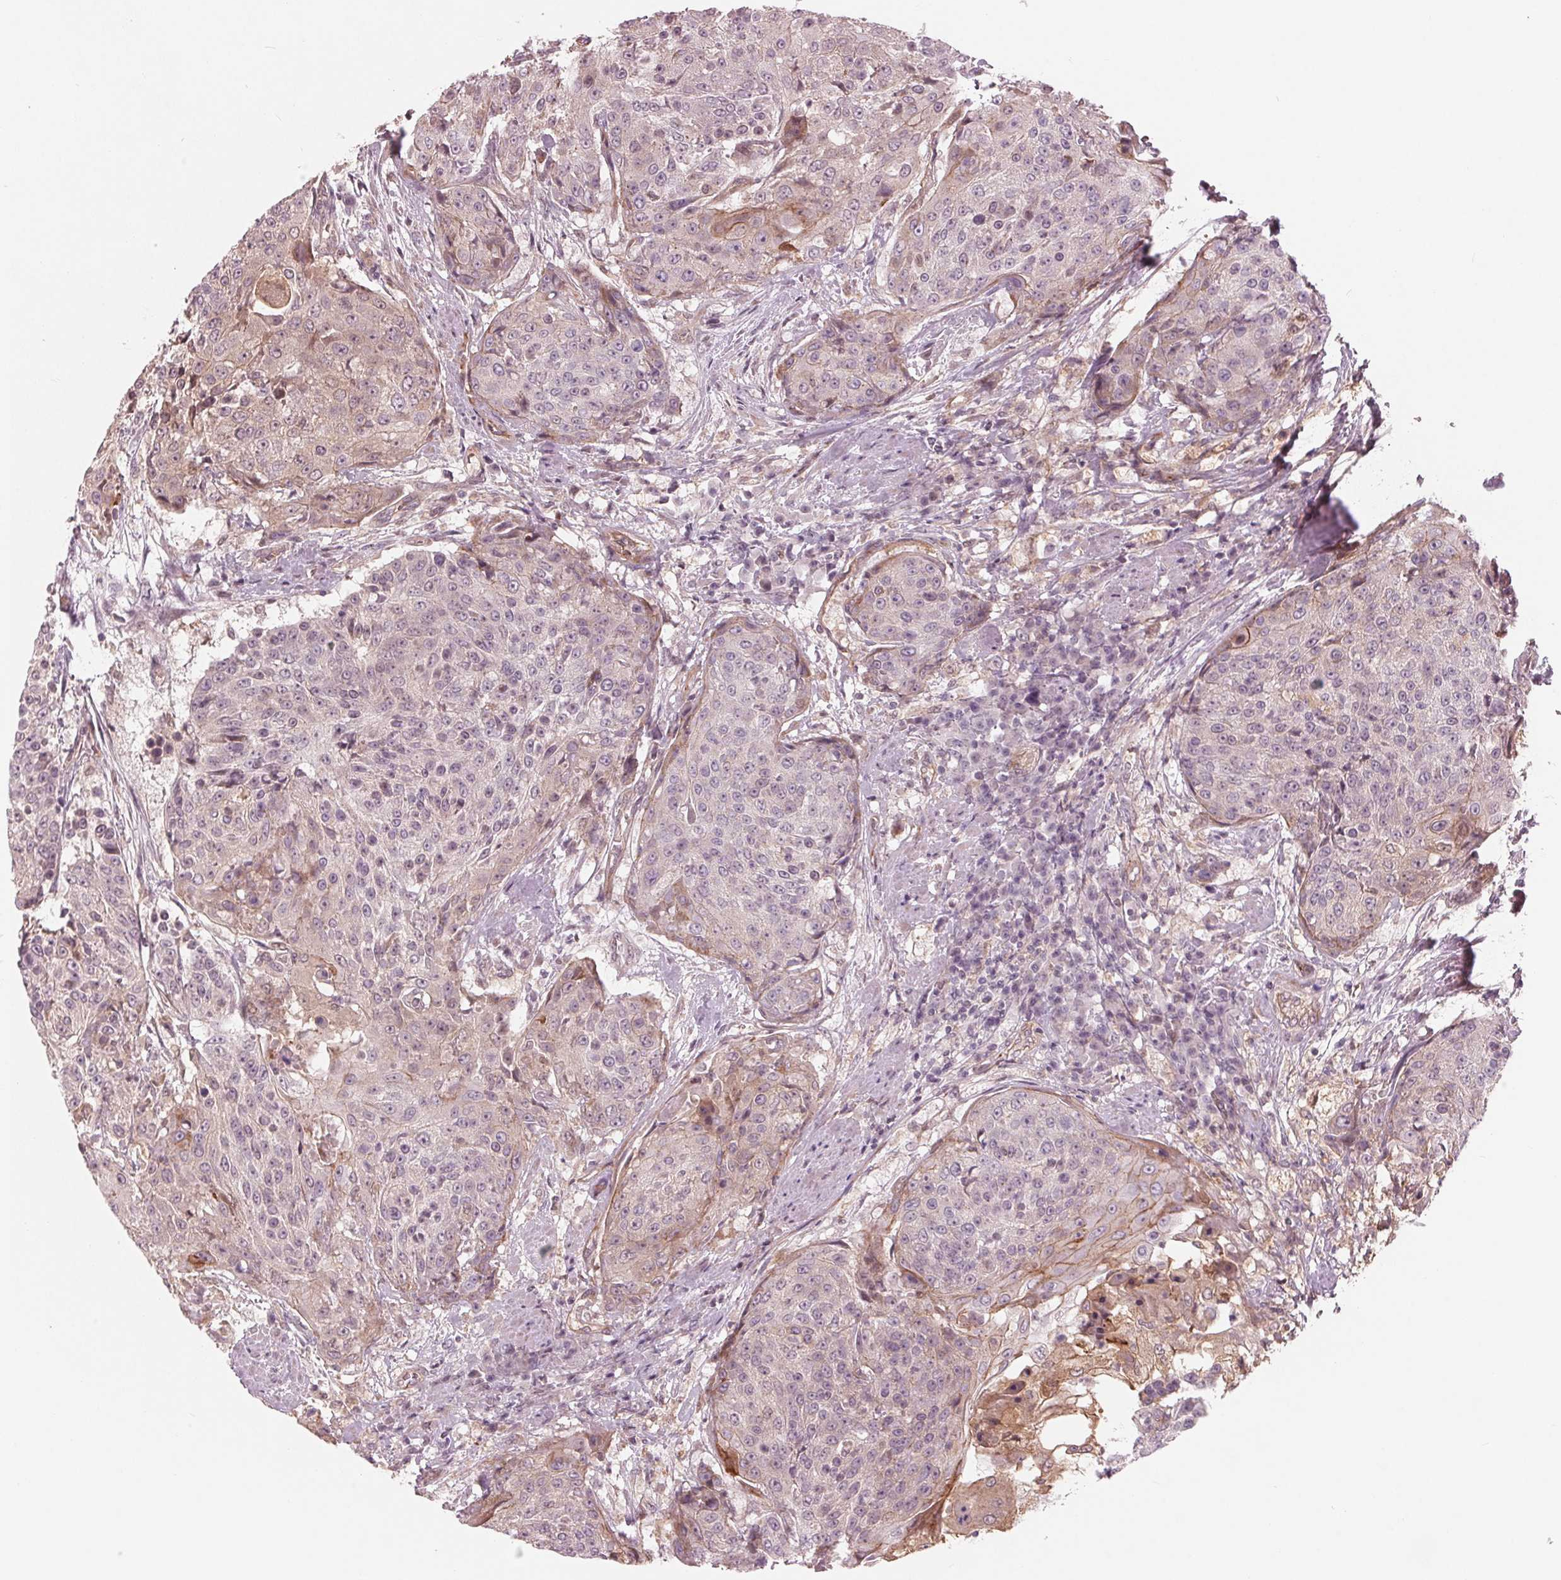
{"staining": {"intensity": "moderate", "quantity": "<25%", "location": "cytoplasmic/membranous"}, "tissue": "urothelial cancer", "cell_type": "Tumor cells", "image_type": "cancer", "snomed": [{"axis": "morphology", "description": "Urothelial carcinoma, High grade"}, {"axis": "topography", "description": "Urinary bladder"}], "caption": "Immunohistochemical staining of urothelial cancer reveals low levels of moderate cytoplasmic/membranous protein positivity in about <25% of tumor cells.", "gene": "TXNIP", "patient": {"sex": "female", "age": 63}}